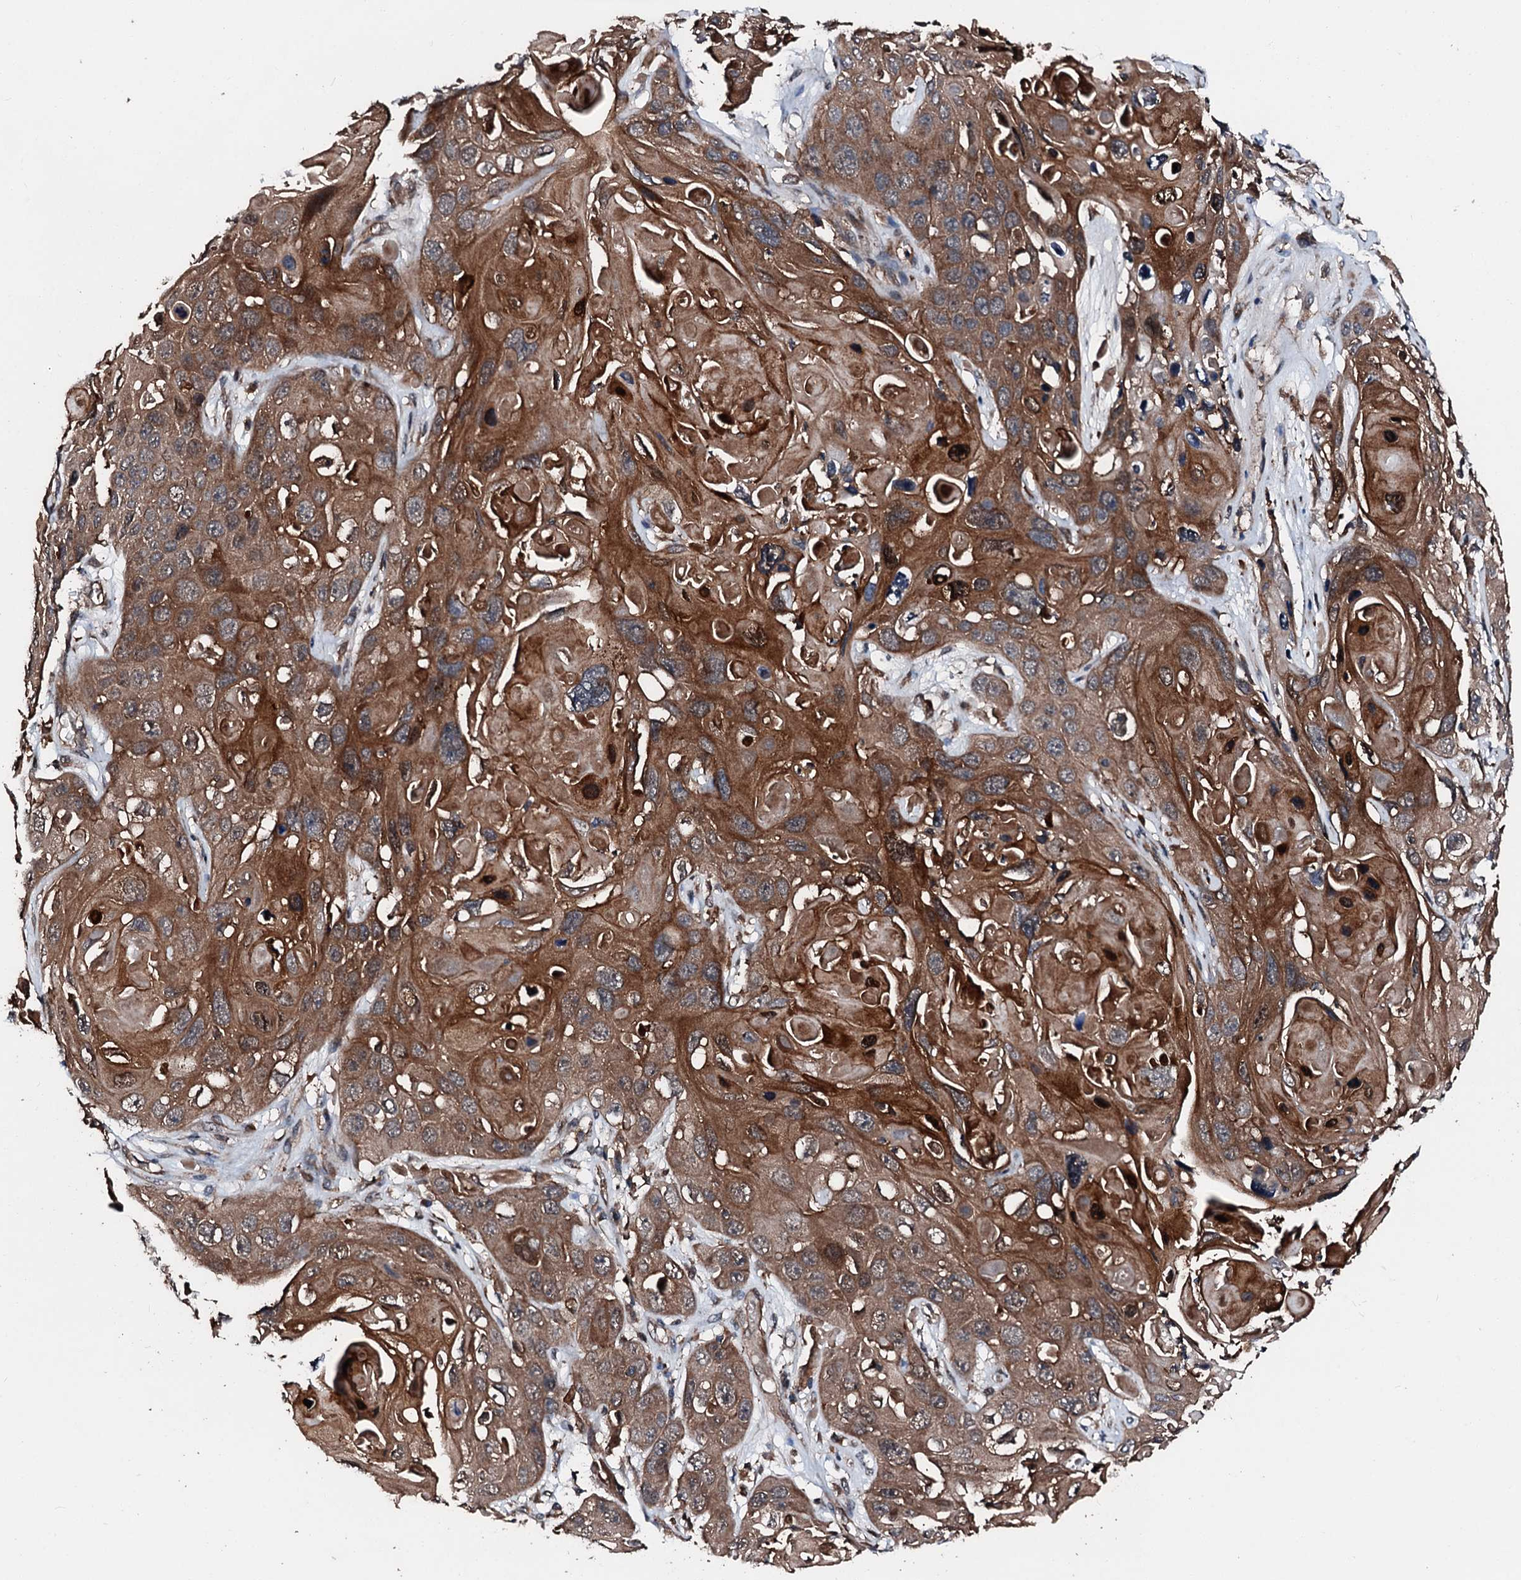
{"staining": {"intensity": "moderate", "quantity": ">75%", "location": "cytoplasmic/membranous"}, "tissue": "skin cancer", "cell_type": "Tumor cells", "image_type": "cancer", "snomed": [{"axis": "morphology", "description": "Squamous cell carcinoma, NOS"}, {"axis": "topography", "description": "Skin"}], "caption": "Skin squamous cell carcinoma stained for a protein demonstrates moderate cytoplasmic/membranous positivity in tumor cells.", "gene": "FGD4", "patient": {"sex": "male", "age": 55}}